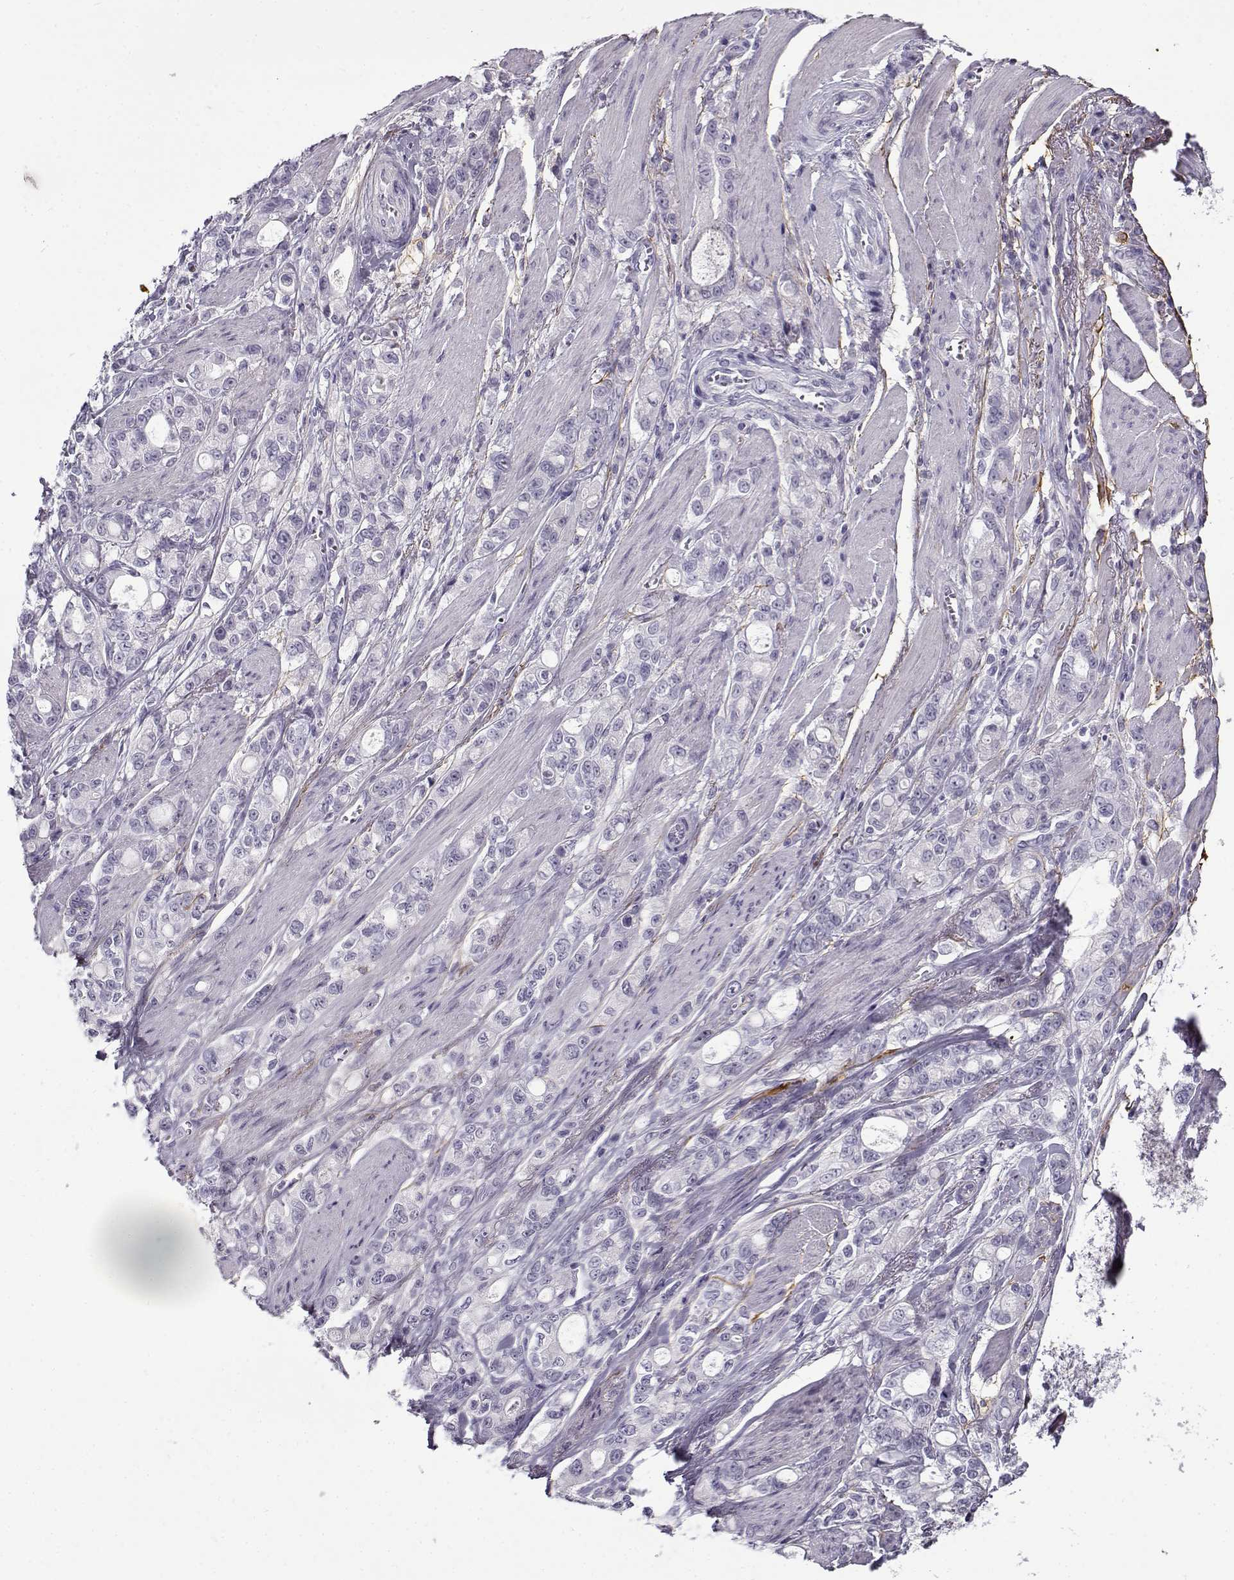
{"staining": {"intensity": "negative", "quantity": "none", "location": "none"}, "tissue": "stomach cancer", "cell_type": "Tumor cells", "image_type": "cancer", "snomed": [{"axis": "morphology", "description": "Adenocarcinoma, NOS"}, {"axis": "topography", "description": "Stomach"}], "caption": "Human stomach cancer stained for a protein using IHC demonstrates no positivity in tumor cells.", "gene": "GTSF1L", "patient": {"sex": "male", "age": 63}}